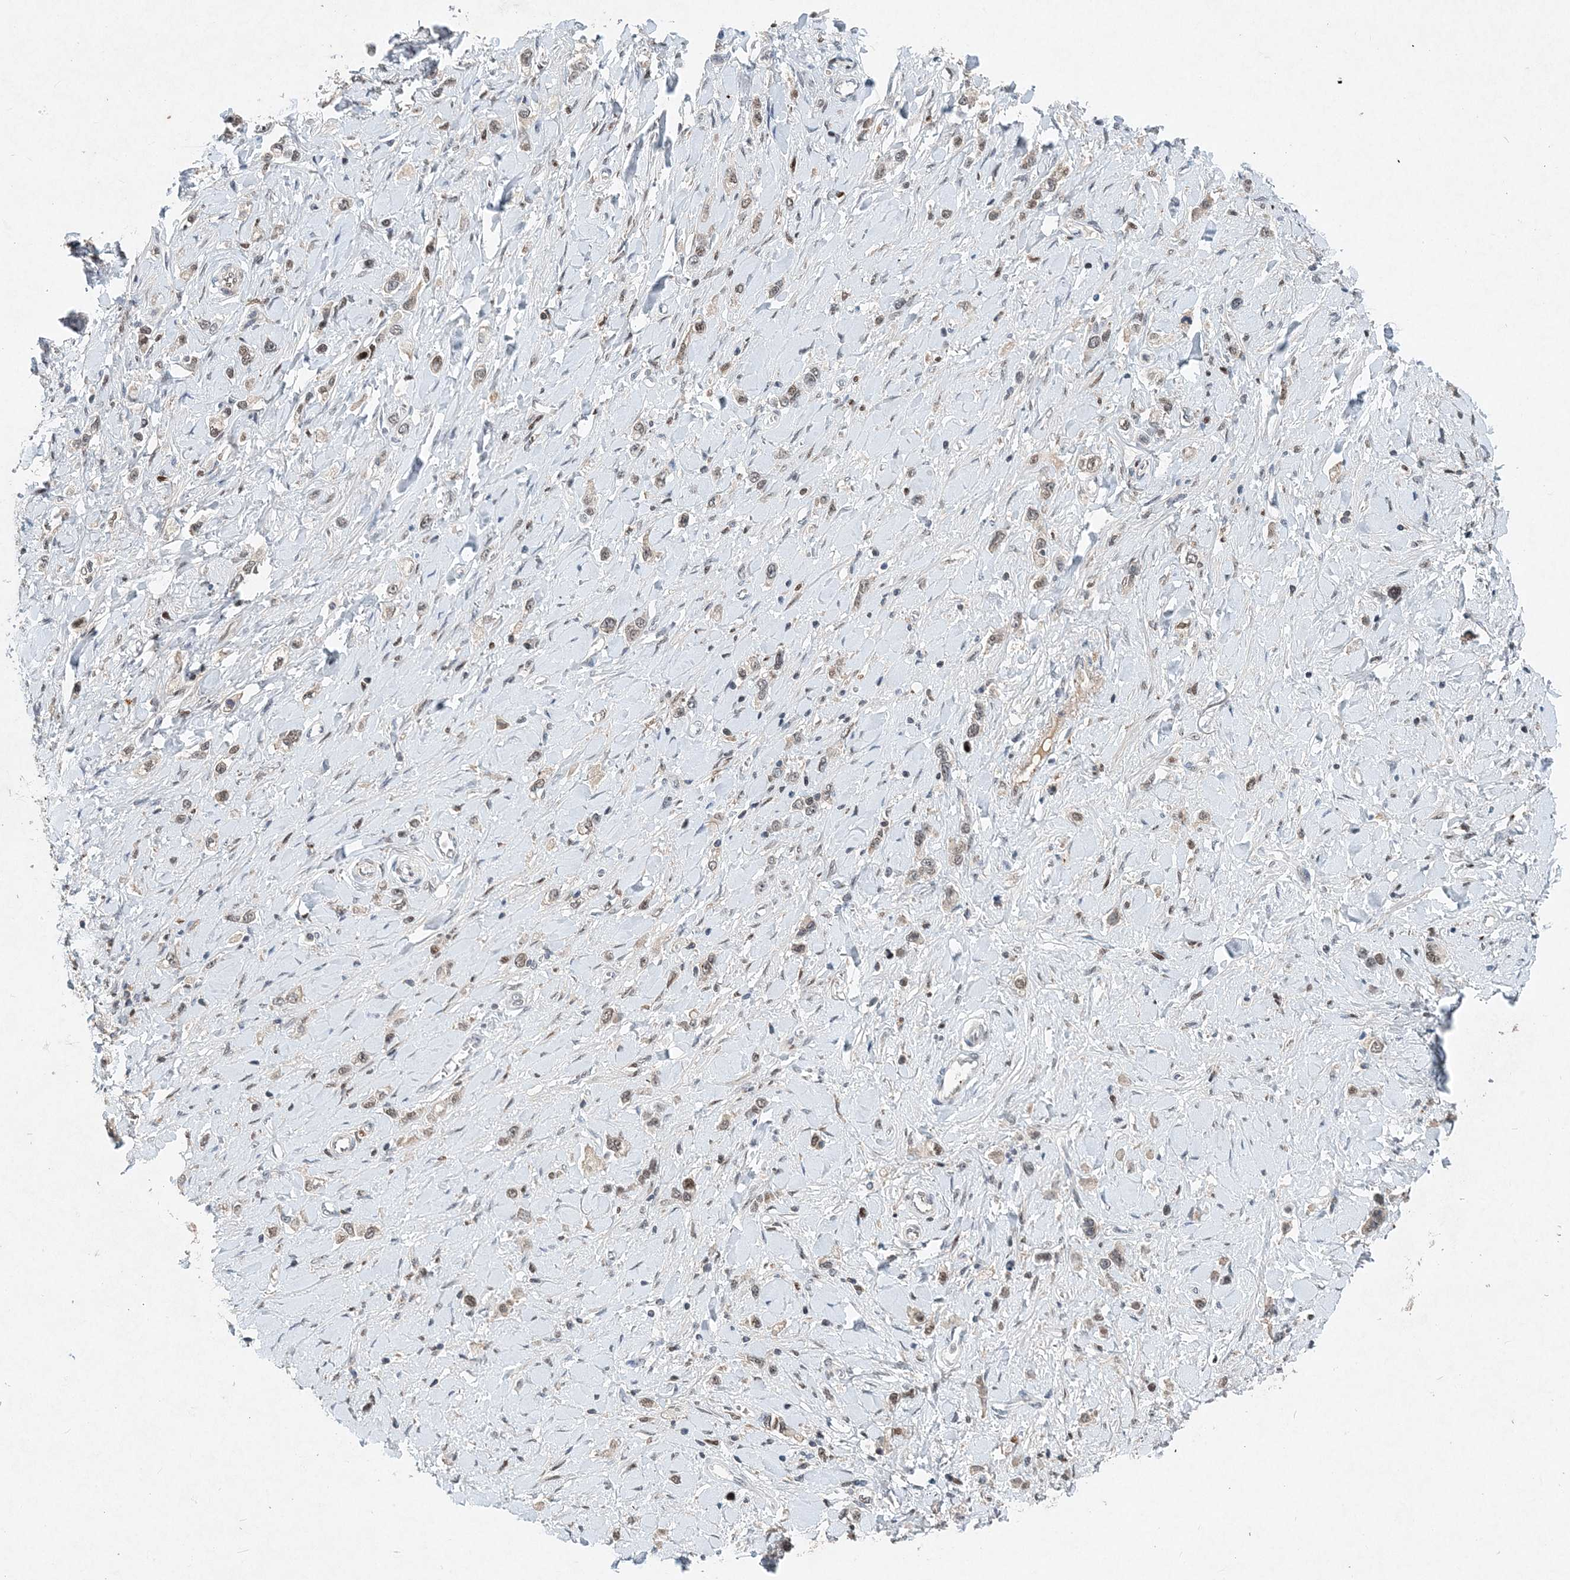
{"staining": {"intensity": "weak", "quantity": "<25%", "location": "nuclear"}, "tissue": "stomach cancer", "cell_type": "Tumor cells", "image_type": "cancer", "snomed": [{"axis": "morphology", "description": "Normal tissue, NOS"}, {"axis": "morphology", "description": "Adenocarcinoma, NOS"}, {"axis": "topography", "description": "Stomach, upper"}, {"axis": "topography", "description": "Stomach"}], "caption": "Protein analysis of stomach cancer exhibits no significant expression in tumor cells.", "gene": "KPNA4", "patient": {"sex": "female", "age": 65}}